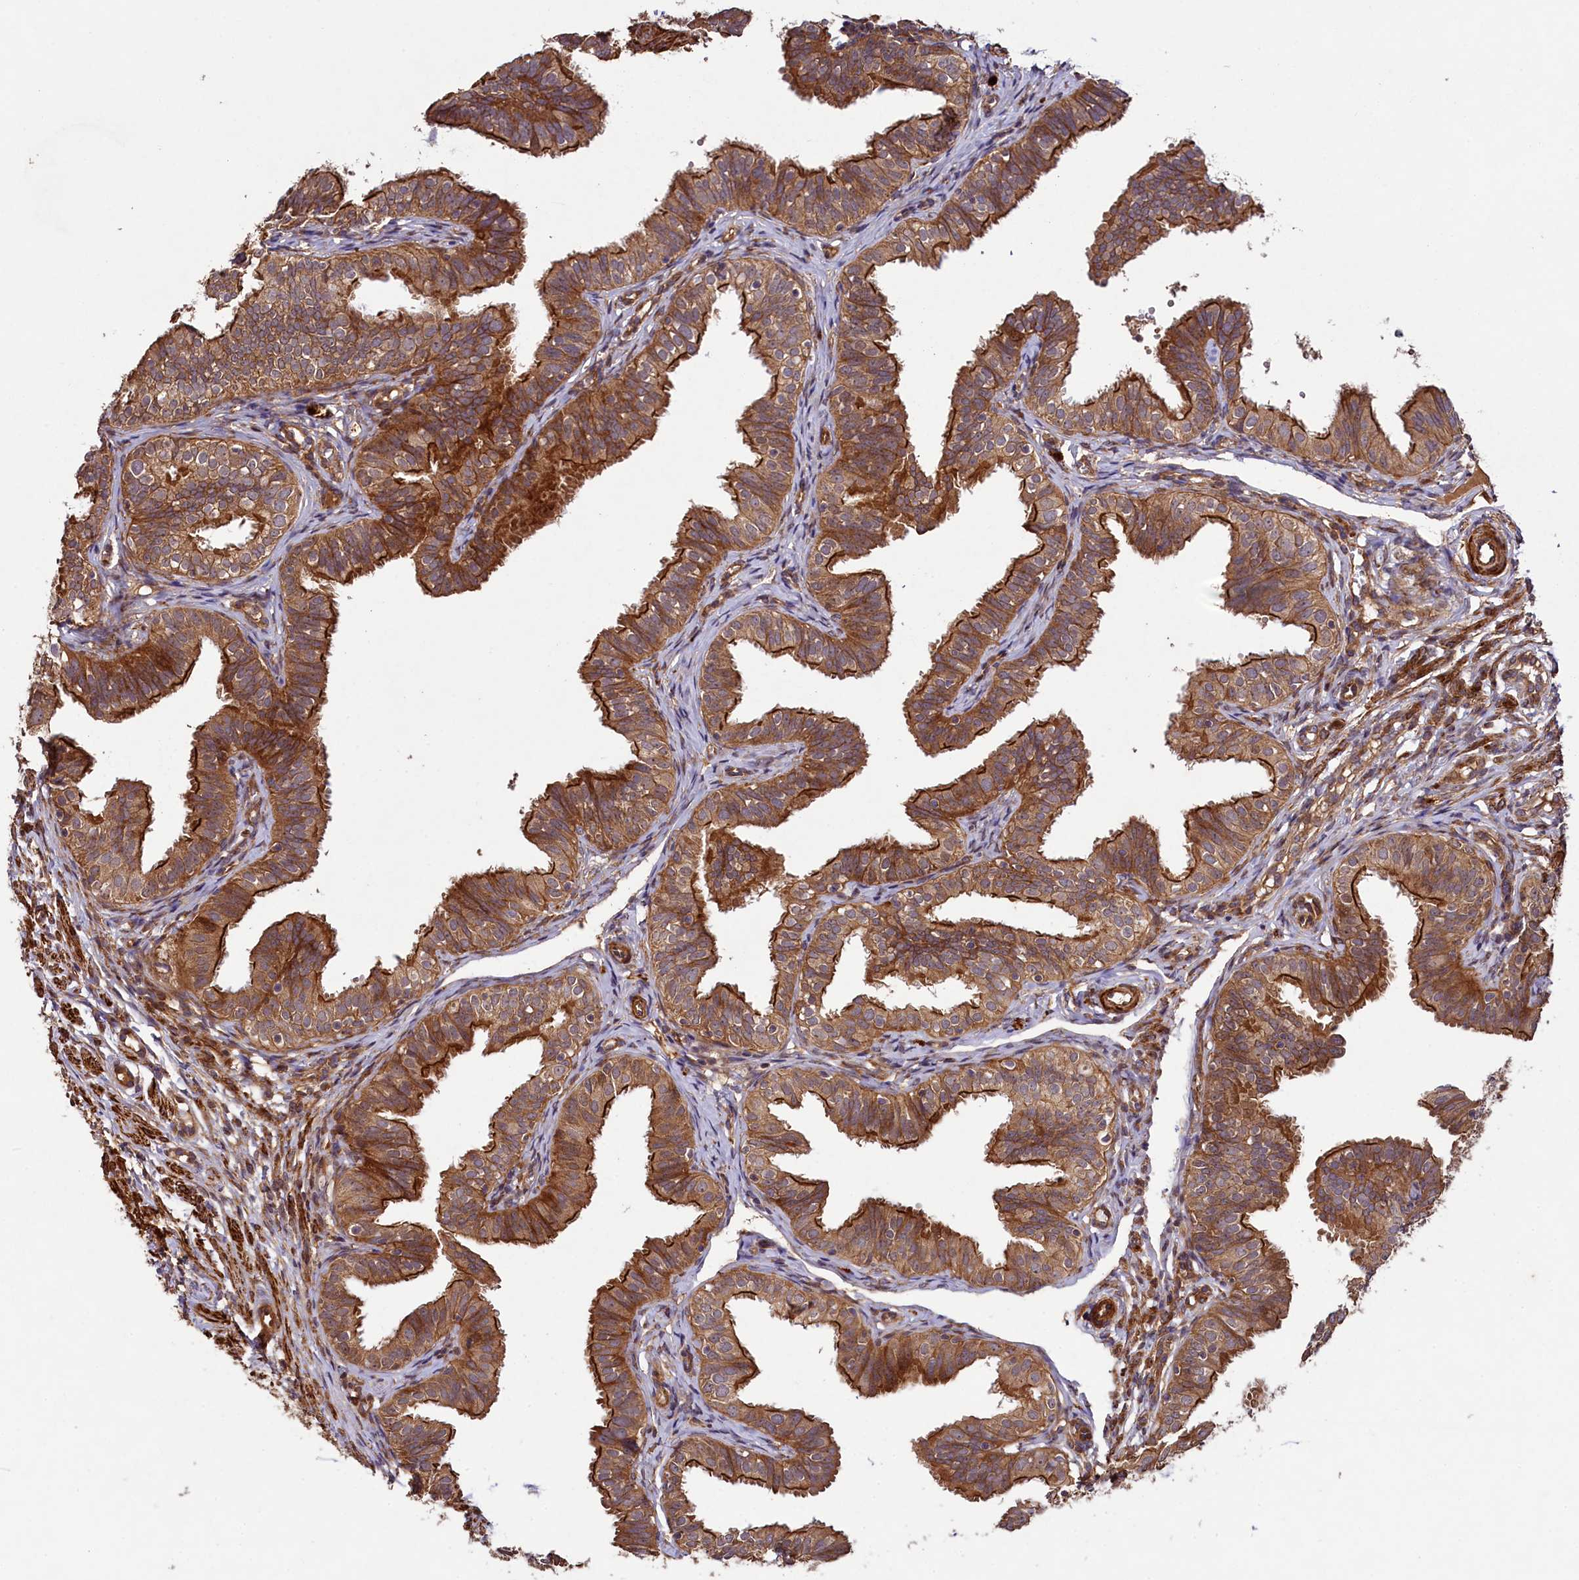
{"staining": {"intensity": "strong", "quantity": ">75%", "location": "cytoplasmic/membranous"}, "tissue": "fallopian tube", "cell_type": "Glandular cells", "image_type": "normal", "snomed": [{"axis": "morphology", "description": "Normal tissue, NOS"}, {"axis": "topography", "description": "Fallopian tube"}], "caption": "High-magnification brightfield microscopy of unremarkable fallopian tube stained with DAB (3,3'-diaminobenzidine) (brown) and counterstained with hematoxylin (blue). glandular cells exhibit strong cytoplasmic/membranous positivity is present in about>75% of cells. The protein is stained brown, and the nuclei are stained in blue (DAB IHC with brightfield microscopy, high magnification).", "gene": "CCDC102A", "patient": {"sex": "female", "age": 35}}